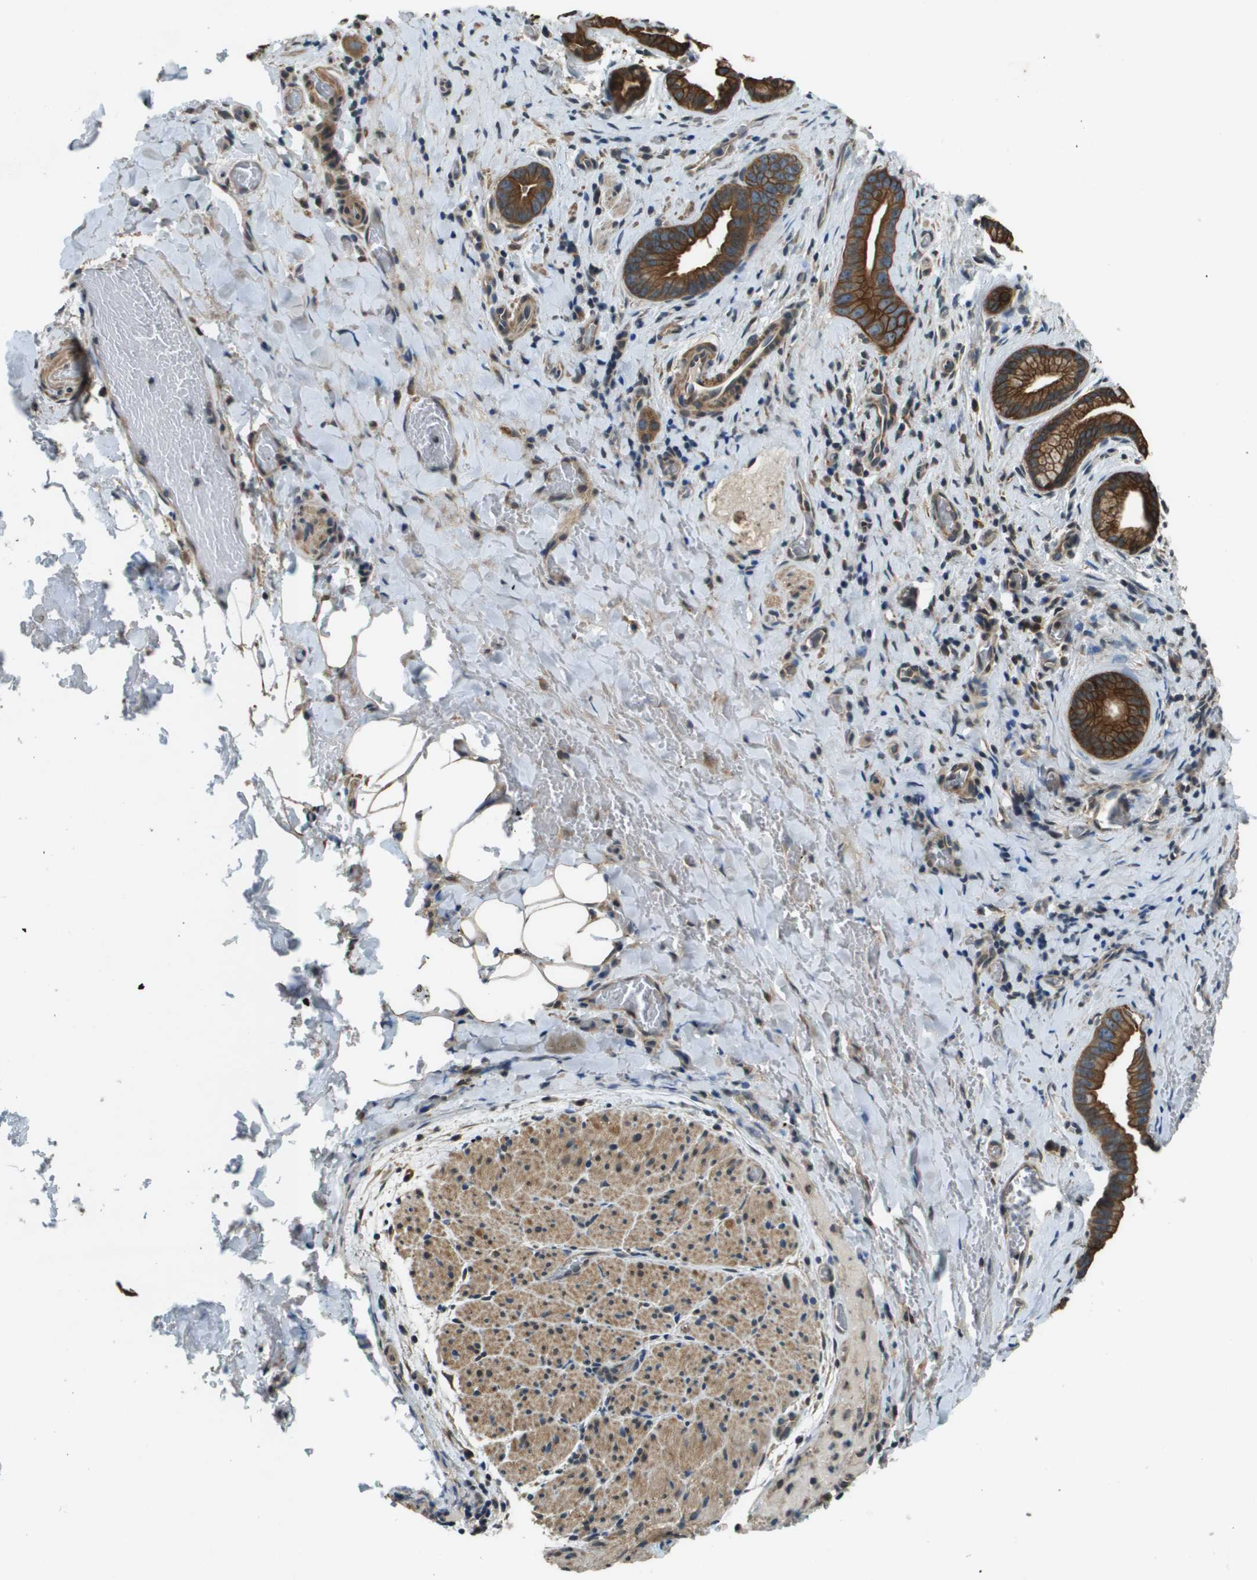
{"staining": {"intensity": "strong", "quantity": ">75%", "location": "cytoplasmic/membranous"}, "tissue": "liver cancer", "cell_type": "Tumor cells", "image_type": "cancer", "snomed": [{"axis": "morphology", "description": "Cholangiocarcinoma"}, {"axis": "topography", "description": "Liver"}], "caption": "Brown immunohistochemical staining in human liver cholangiocarcinoma displays strong cytoplasmic/membranous expression in approximately >75% of tumor cells.", "gene": "CDKN2C", "patient": {"sex": "female", "age": 55}}